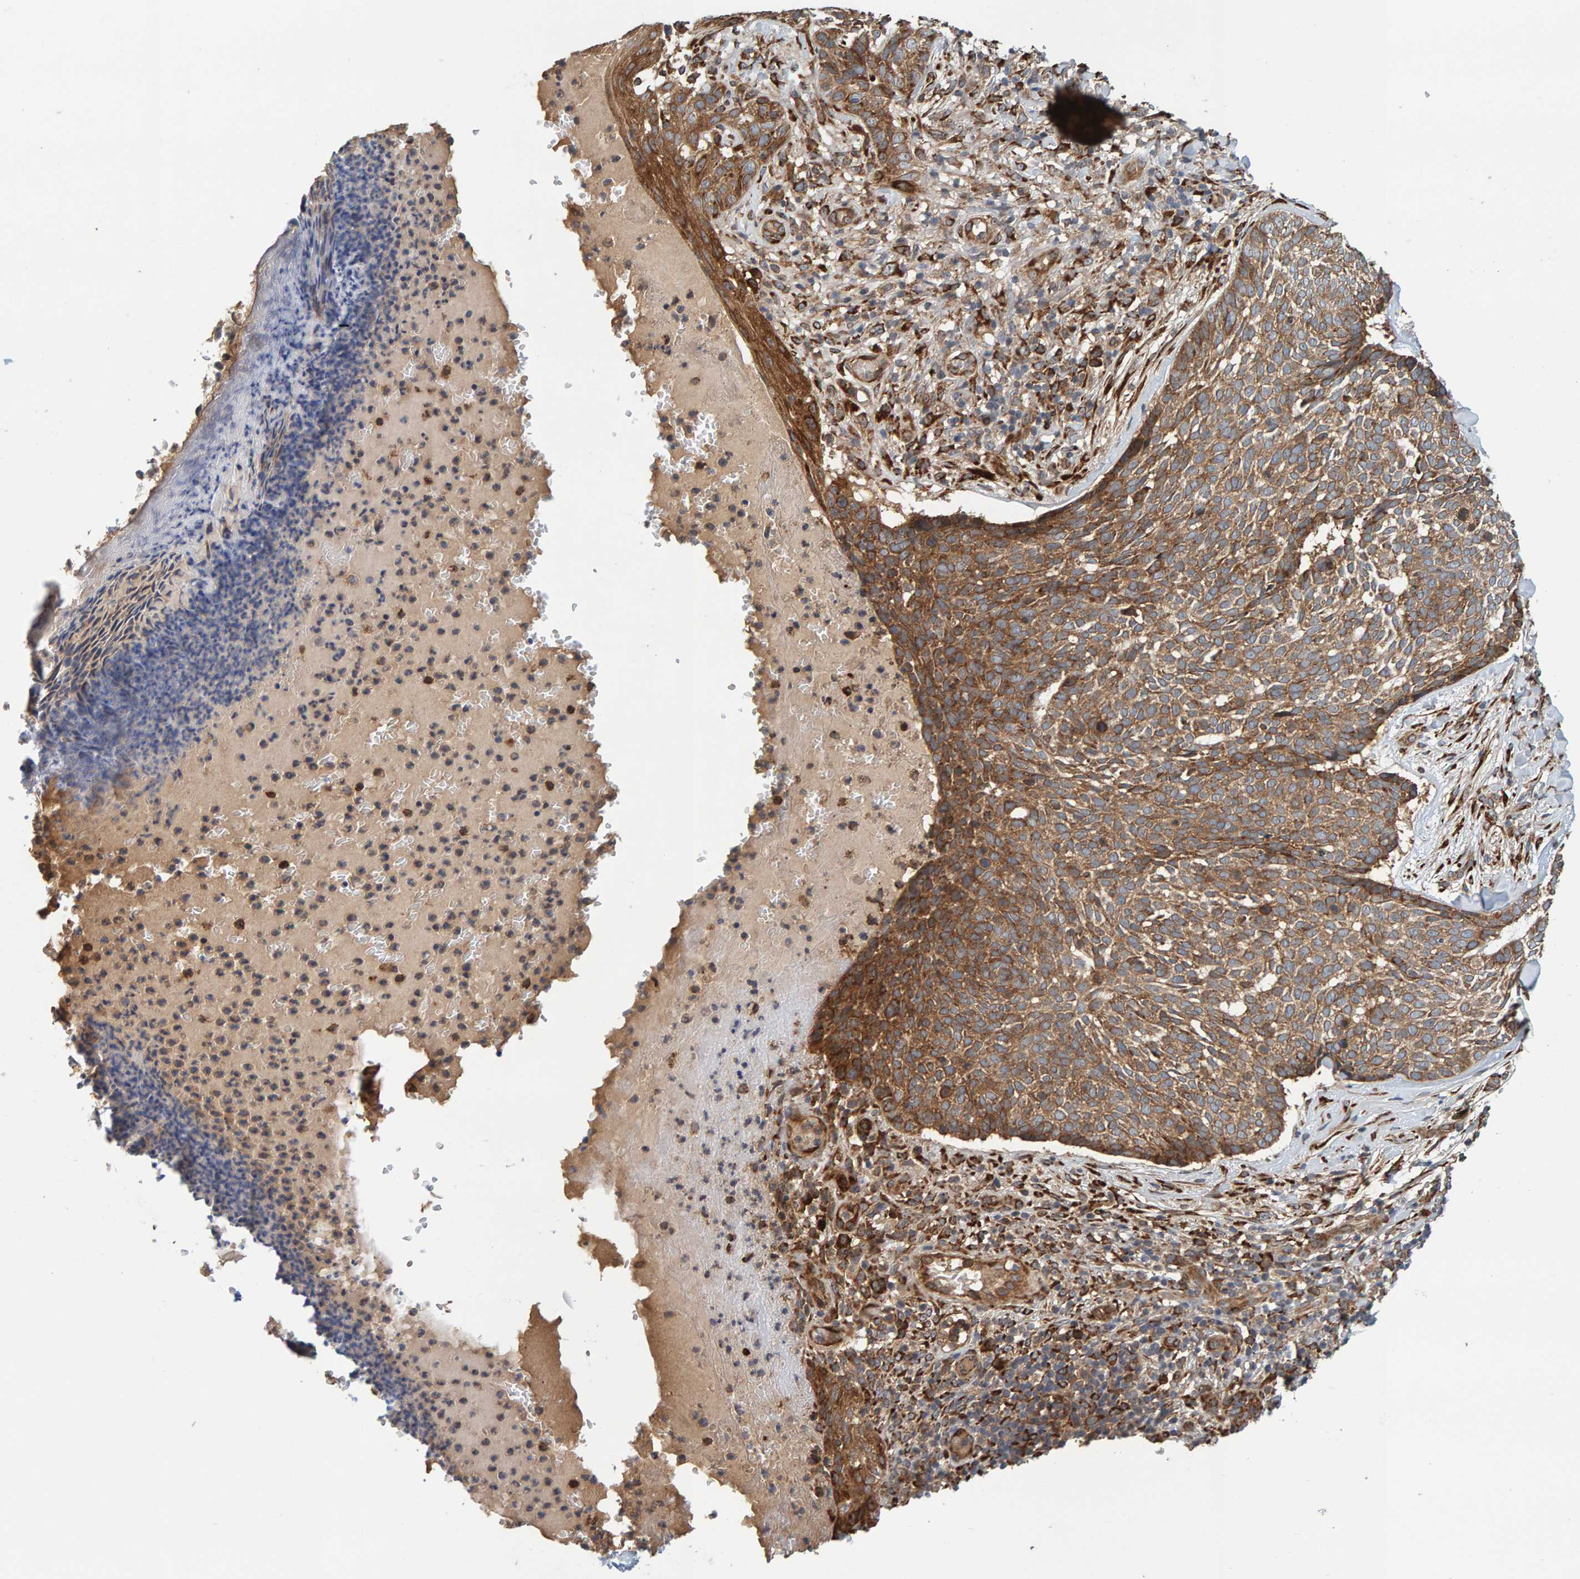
{"staining": {"intensity": "moderate", "quantity": ">75%", "location": "cytoplasmic/membranous"}, "tissue": "skin cancer", "cell_type": "Tumor cells", "image_type": "cancer", "snomed": [{"axis": "morphology", "description": "Normal tissue, NOS"}, {"axis": "morphology", "description": "Basal cell carcinoma"}, {"axis": "topography", "description": "Skin"}], "caption": "Basal cell carcinoma (skin) stained for a protein demonstrates moderate cytoplasmic/membranous positivity in tumor cells.", "gene": "BAIAP2", "patient": {"sex": "male", "age": 67}}